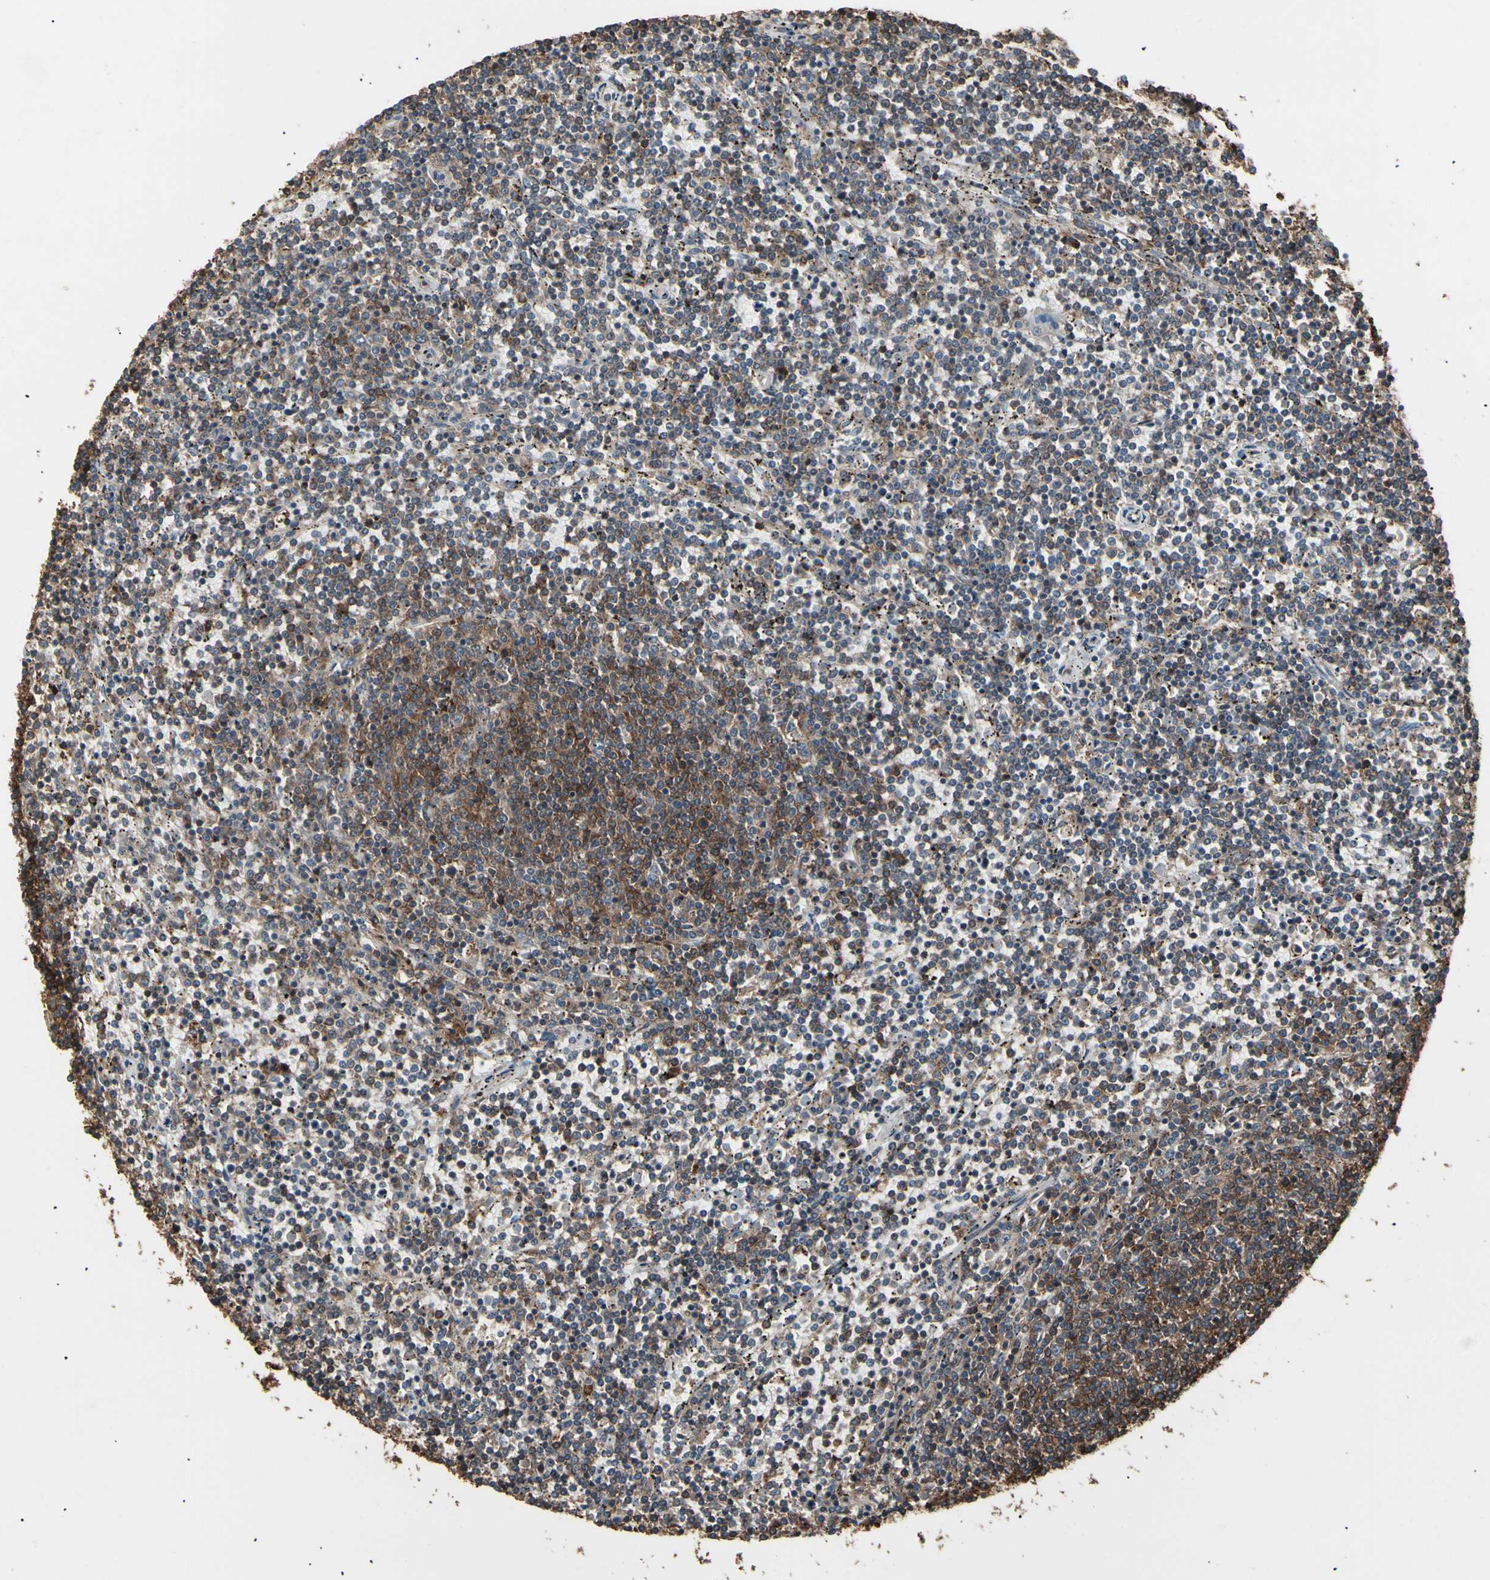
{"staining": {"intensity": "moderate", "quantity": "25%-75%", "location": "cytoplasmic/membranous"}, "tissue": "lymphoma", "cell_type": "Tumor cells", "image_type": "cancer", "snomed": [{"axis": "morphology", "description": "Malignant lymphoma, non-Hodgkin's type, Low grade"}, {"axis": "topography", "description": "Spleen"}], "caption": "Moderate cytoplasmic/membranous expression for a protein is present in approximately 25%-75% of tumor cells of low-grade malignant lymphoma, non-Hodgkin's type using immunohistochemistry.", "gene": "MAPK13", "patient": {"sex": "female", "age": 50}}